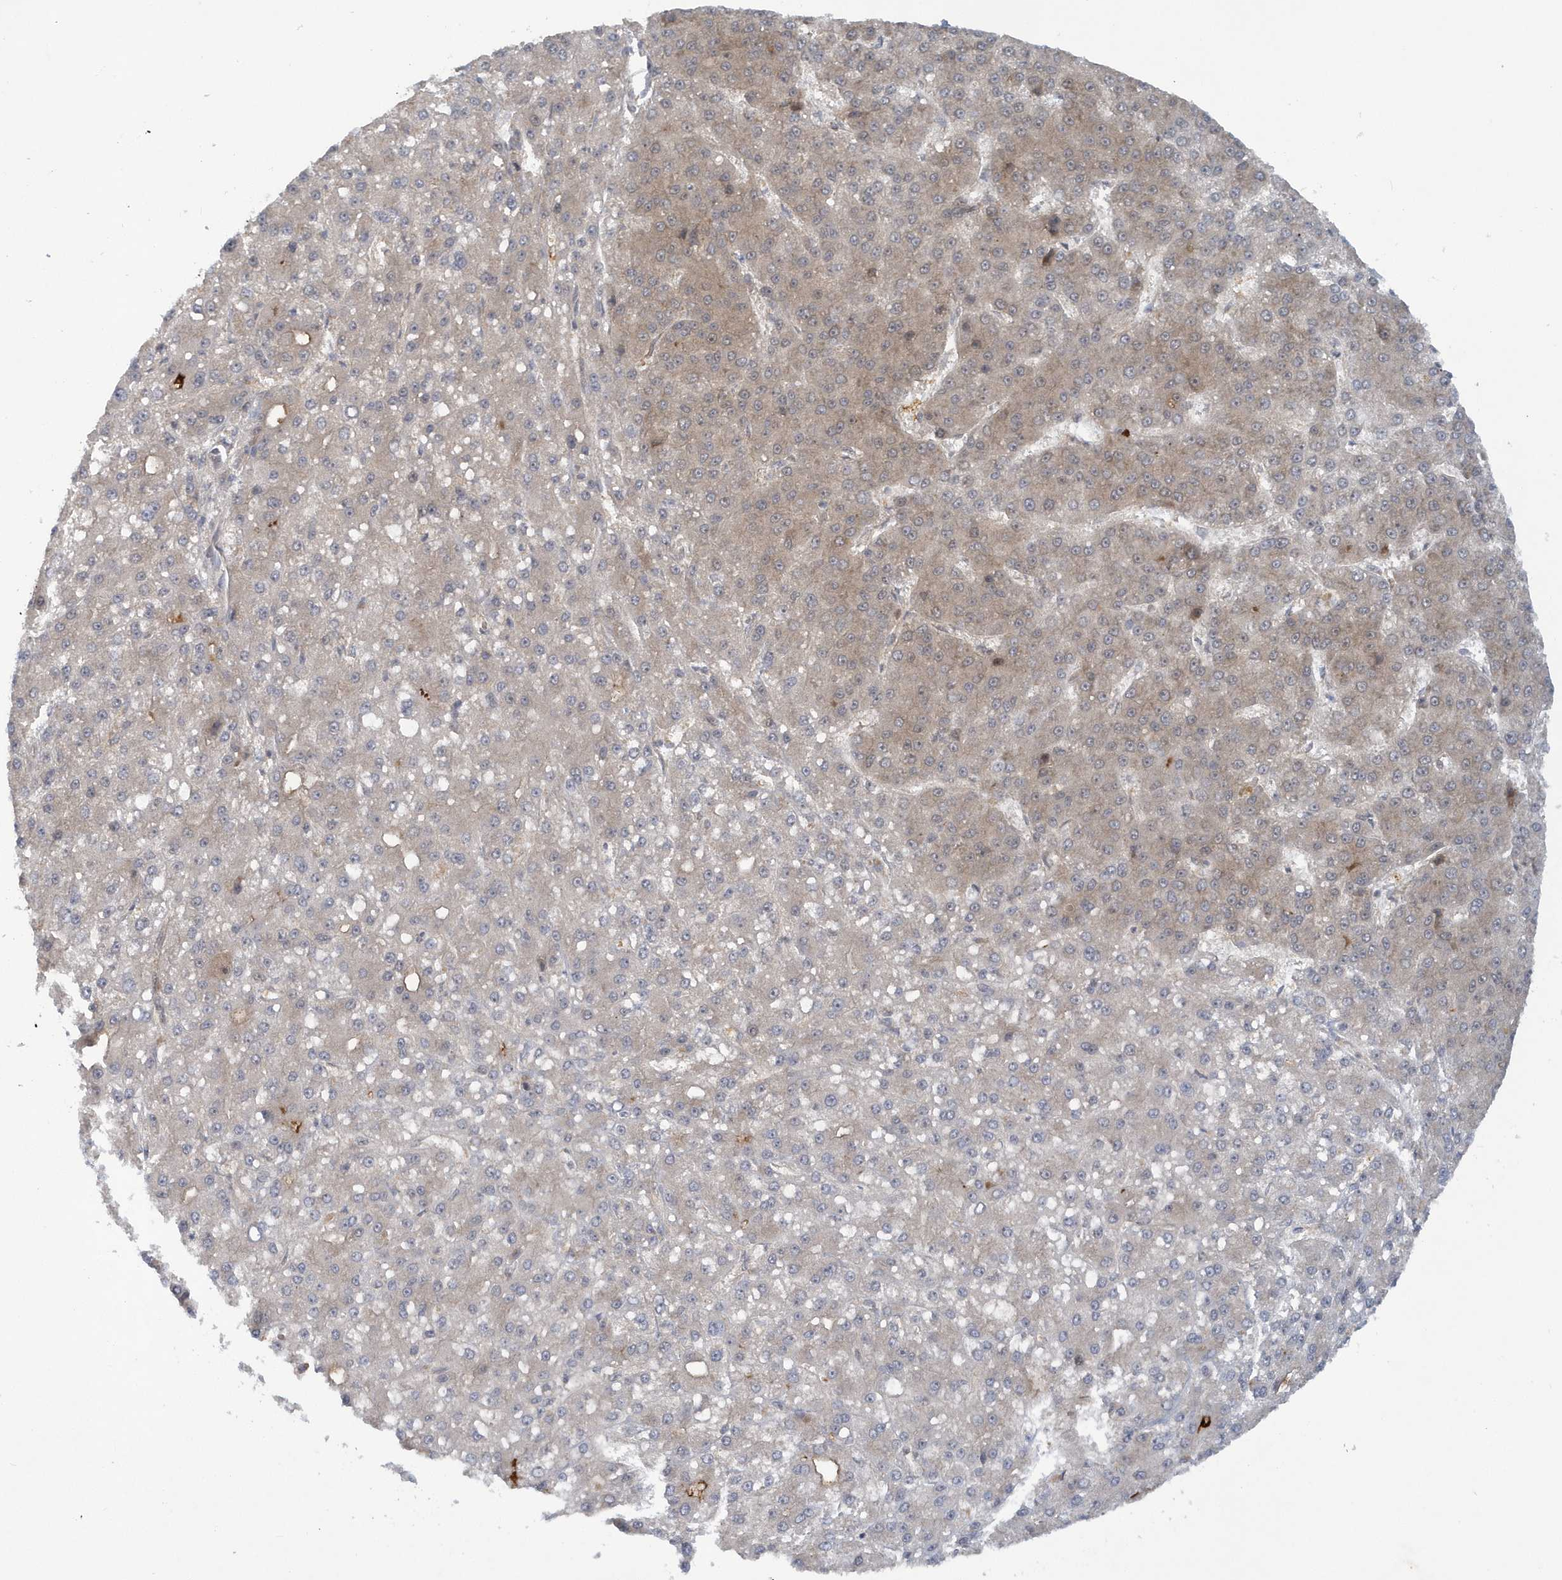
{"staining": {"intensity": "weak", "quantity": "<25%", "location": "cytoplasmic/membranous"}, "tissue": "liver cancer", "cell_type": "Tumor cells", "image_type": "cancer", "snomed": [{"axis": "morphology", "description": "Carcinoma, Hepatocellular, NOS"}, {"axis": "topography", "description": "Liver"}], "caption": "Liver cancer was stained to show a protein in brown. There is no significant staining in tumor cells. (DAB IHC with hematoxylin counter stain).", "gene": "ATG4A", "patient": {"sex": "male", "age": 67}}